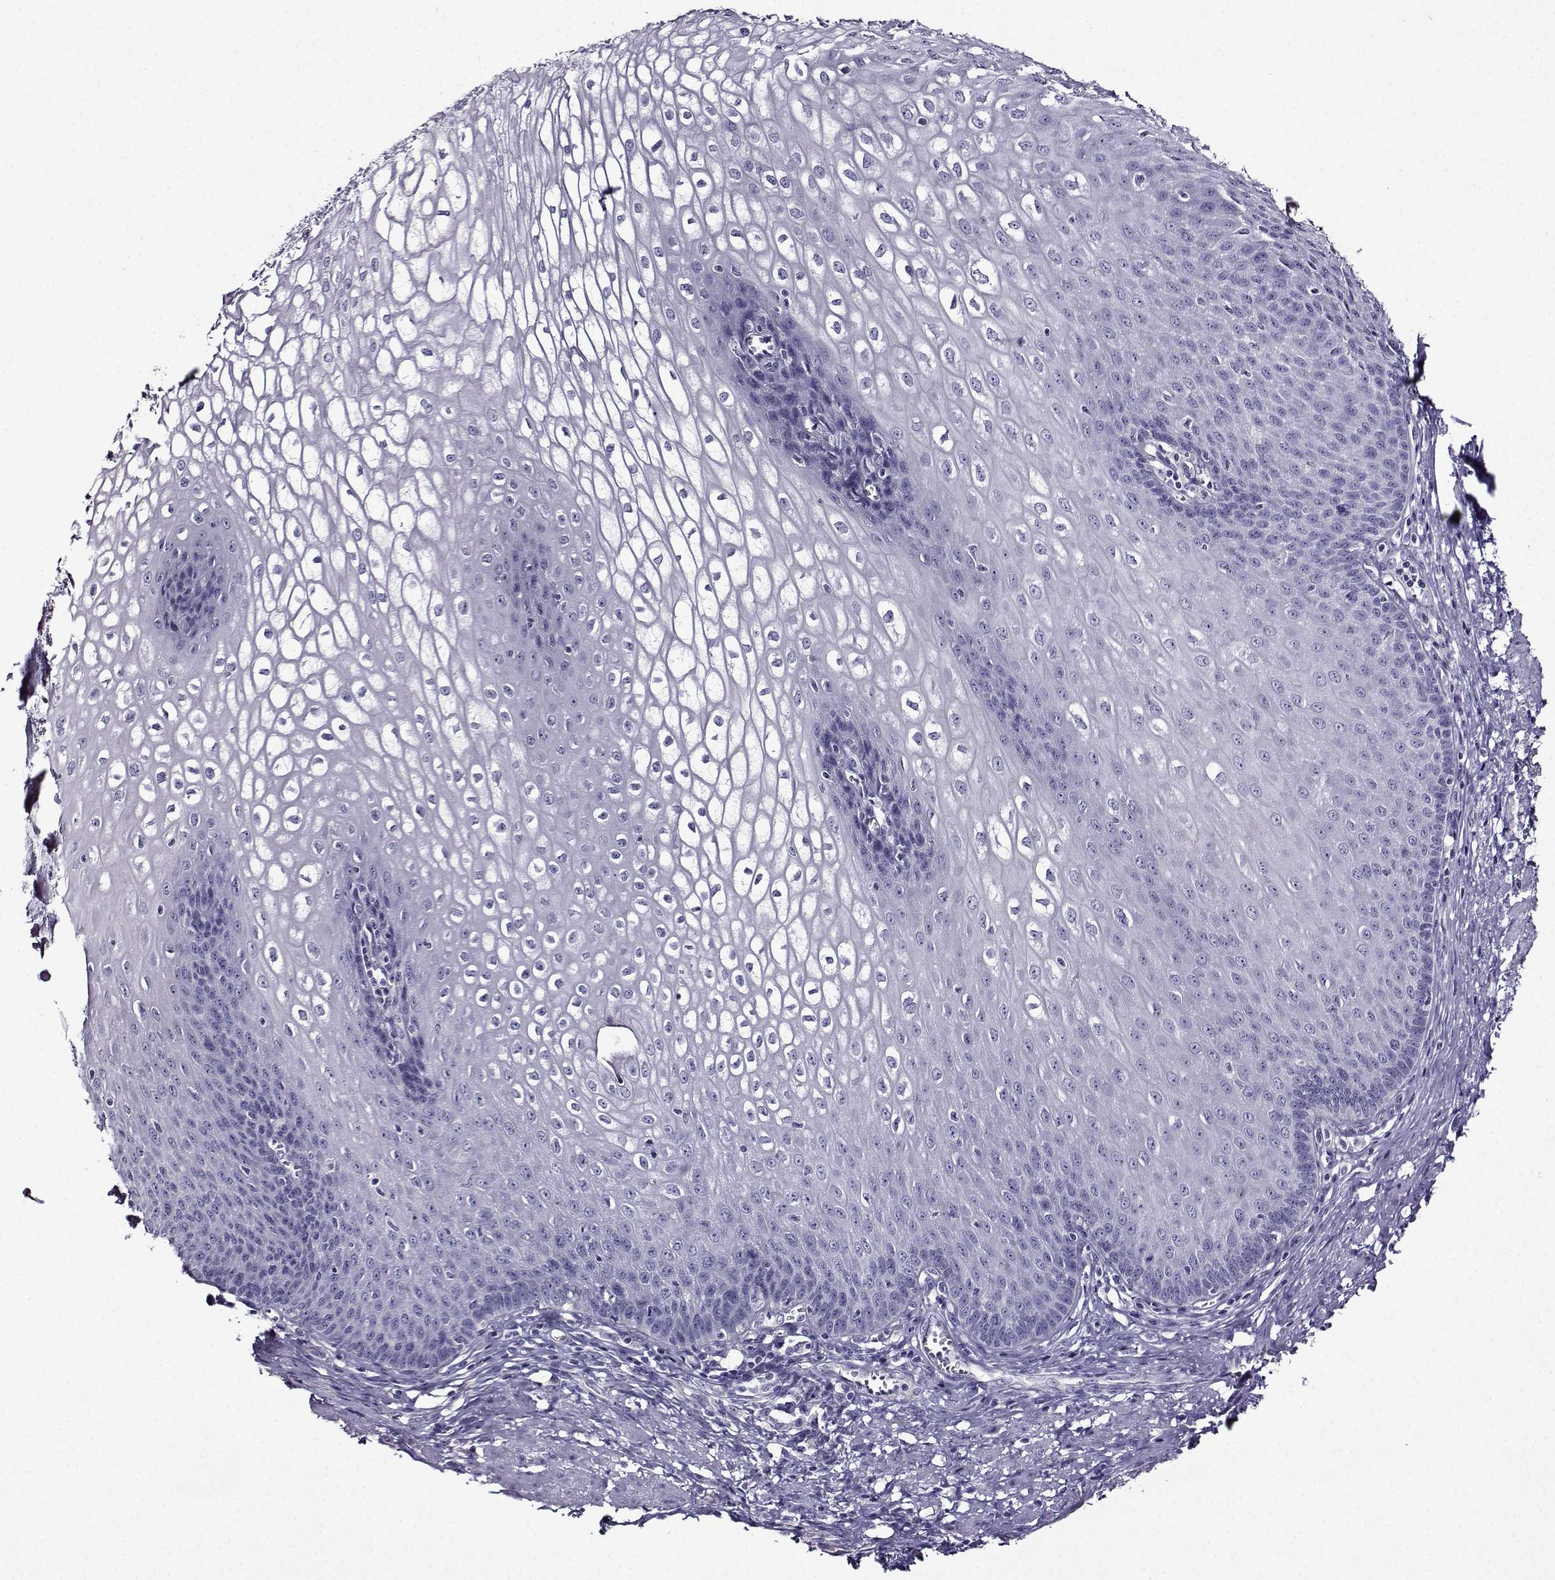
{"staining": {"intensity": "negative", "quantity": "none", "location": "none"}, "tissue": "esophagus", "cell_type": "Squamous epithelial cells", "image_type": "normal", "snomed": [{"axis": "morphology", "description": "Normal tissue, NOS"}, {"axis": "topography", "description": "Esophagus"}], "caption": "This is a image of immunohistochemistry staining of unremarkable esophagus, which shows no staining in squamous epithelial cells. (DAB (3,3'-diaminobenzidine) immunohistochemistry, high magnification).", "gene": "TMEM266", "patient": {"sex": "male", "age": 58}}